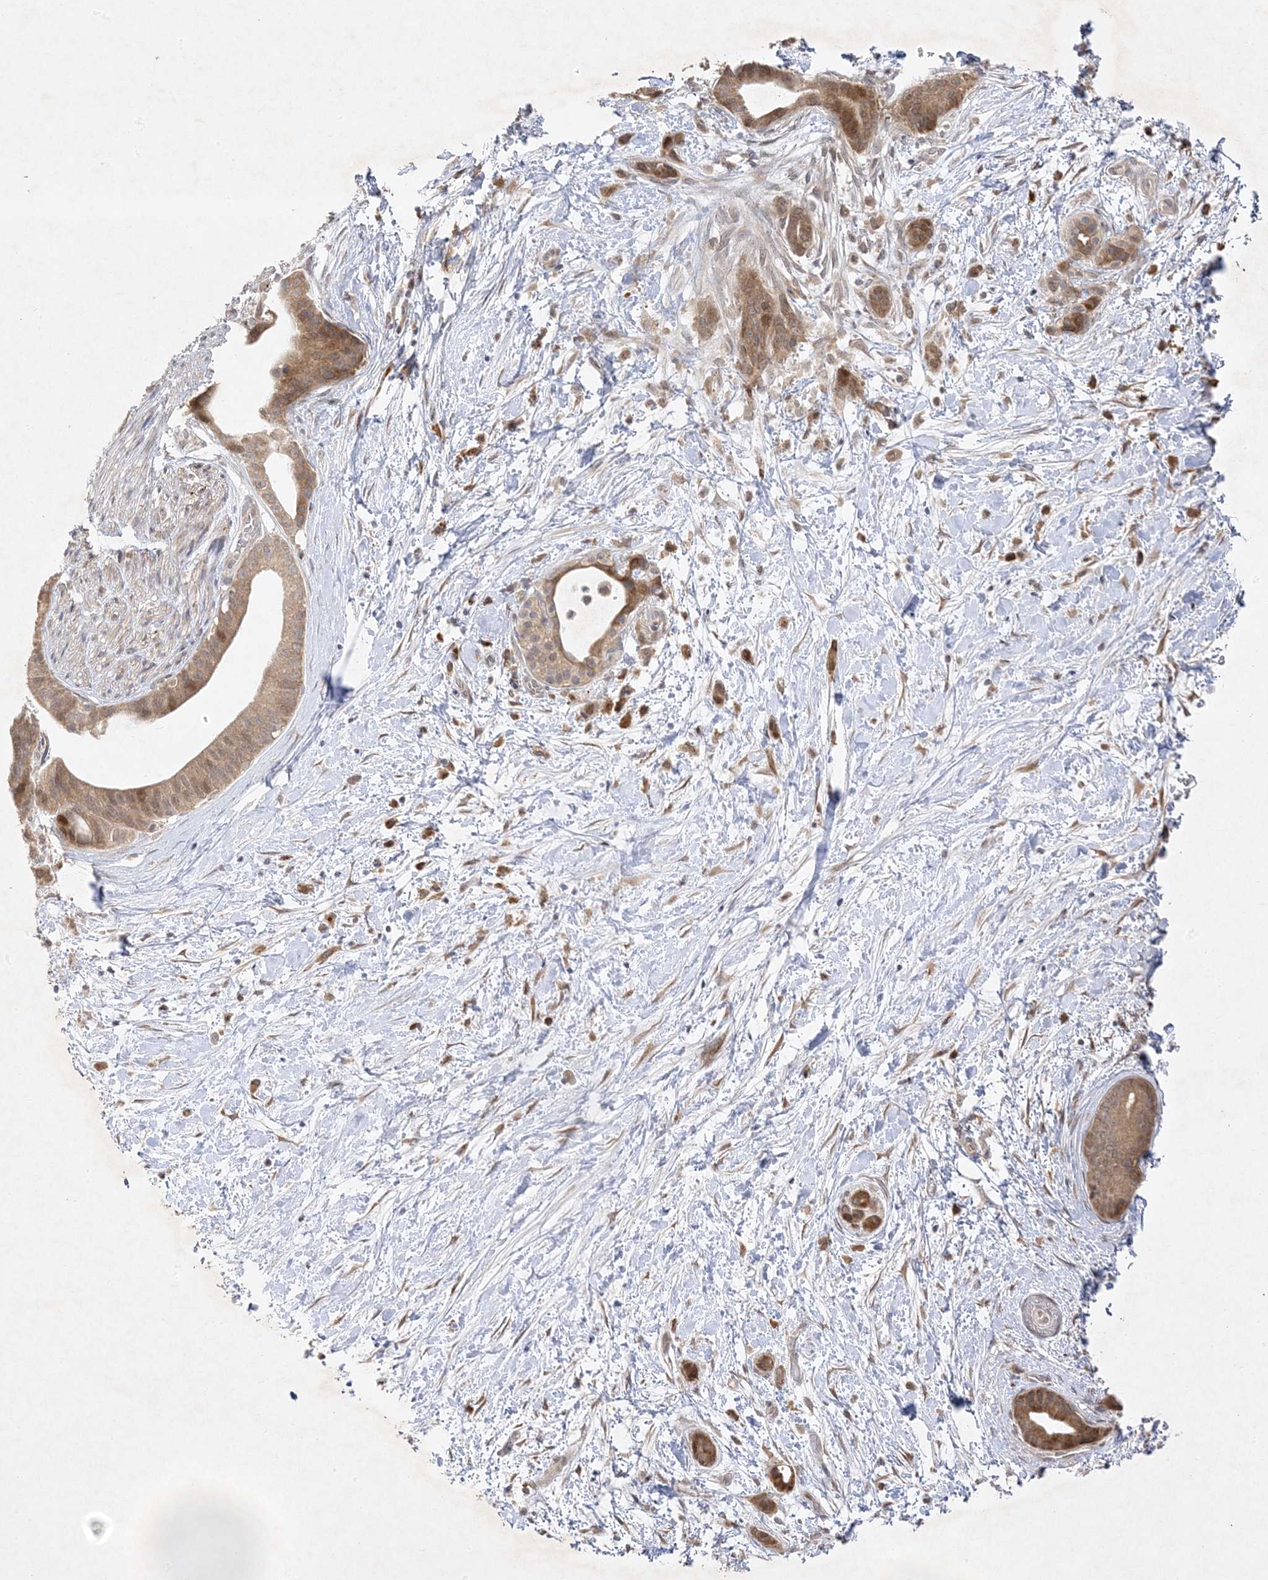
{"staining": {"intensity": "moderate", "quantity": ">75%", "location": "cytoplasmic/membranous"}, "tissue": "pancreatic cancer", "cell_type": "Tumor cells", "image_type": "cancer", "snomed": [{"axis": "morphology", "description": "Normal tissue, NOS"}, {"axis": "morphology", "description": "Adenocarcinoma, NOS"}, {"axis": "topography", "description": "Pancreas"}, {"axis": "topography", "description": "Peripheral nerve tissue"}], "caption": "Immunohistochemical staining of pancreatic cancer exhibits moderate cytoplasmic/membranous protein expression in about >75% of tumor cells. (Brightfield microscopy of DAB IHC at high magnification).", "gene": "C2CD2", "patient": {"sex": "female", "age": 63}}